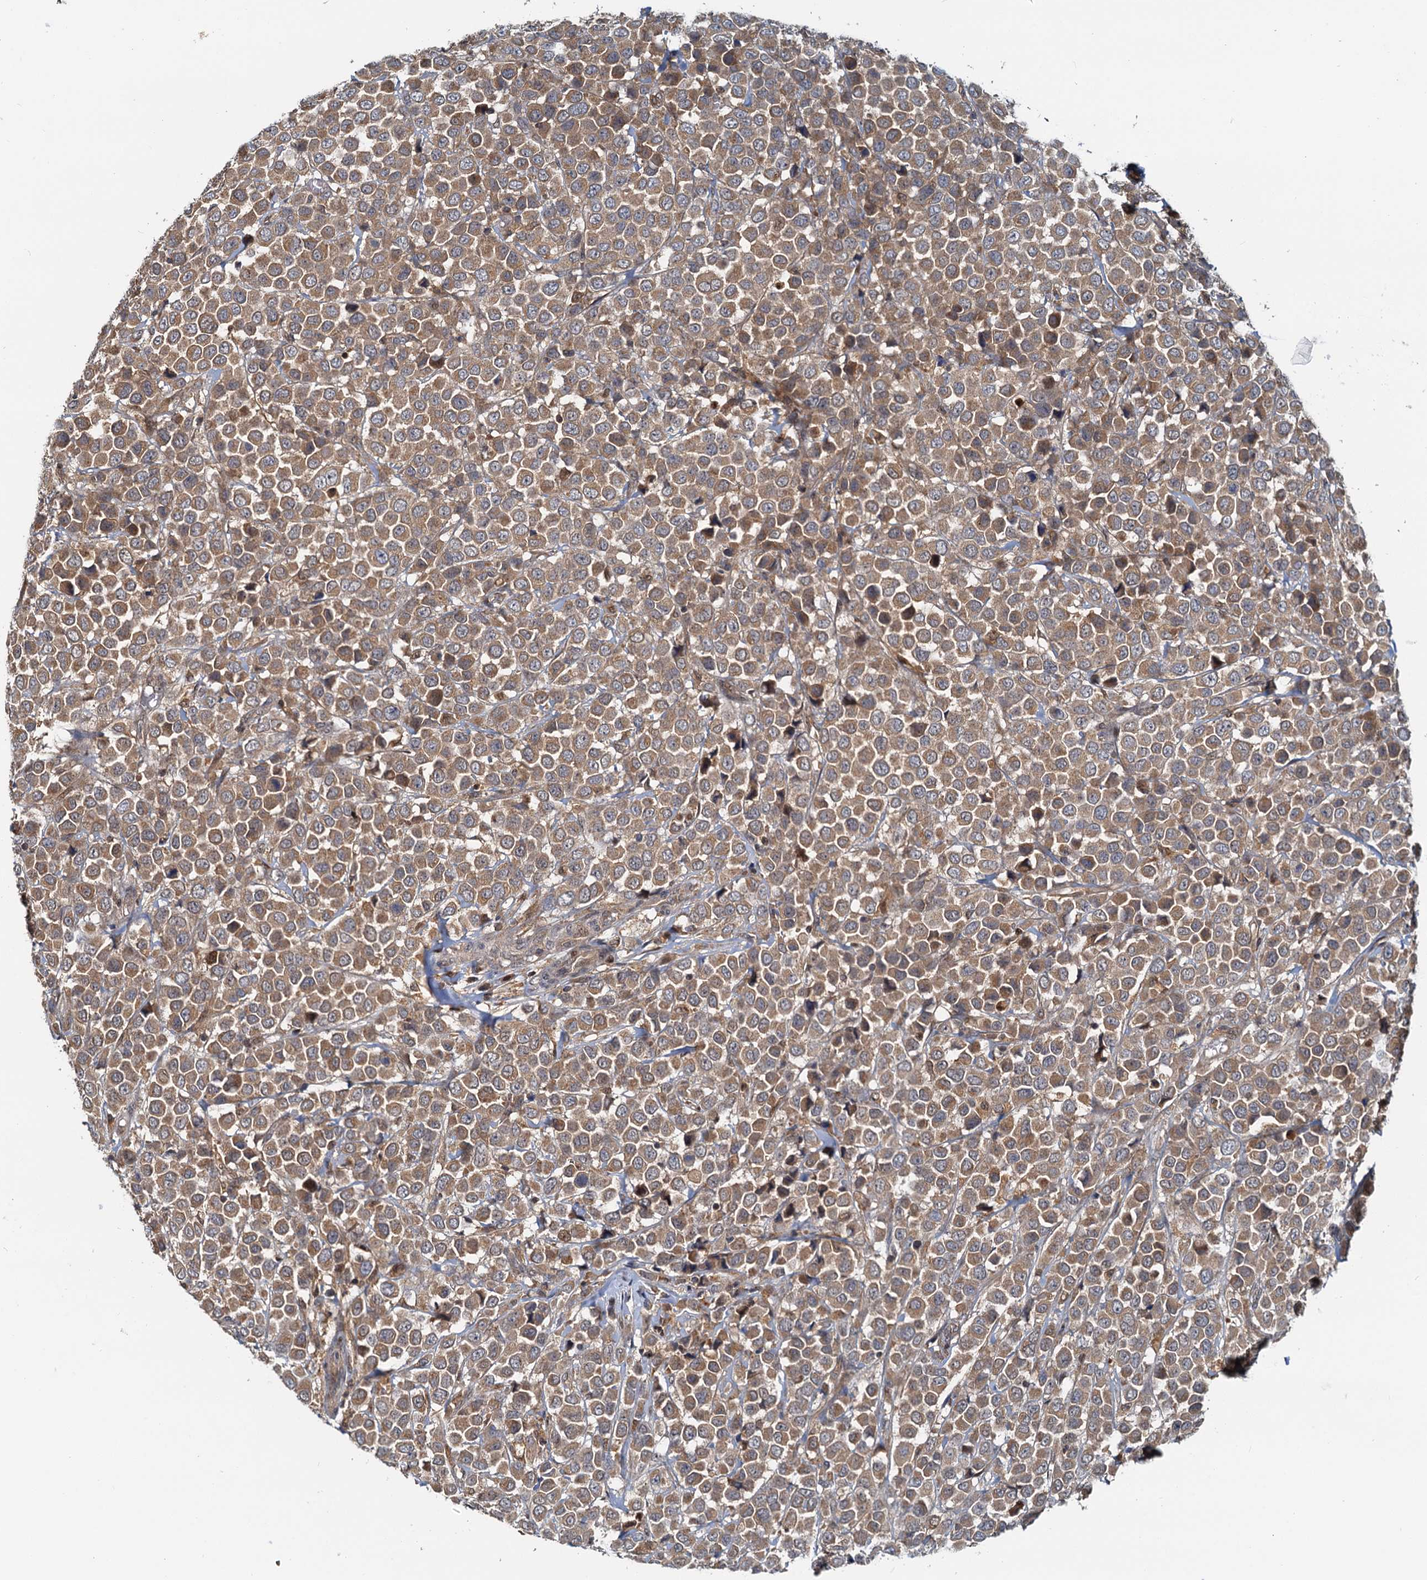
{"staining": {"intensity": "moderate", "quantity": ">75%", "location": "cytoplasmic/membranous"}, "tissue": "breast cancer", "cell_type": "Tumor cells", "image_type": "cancer", "snomed": [{"axis": "morphology", "description": "Duct carcinoma"}, {"axis": "topography", "description": "Breast"}], "caption": "Breast invasive ductal carcinoma tissue demonstrates moderate cytoplasmic/membranous positivity in approximately >75% of tumor cells", "gene": "TOLLIP", "patient": {"sex": "female", "age": 61}}